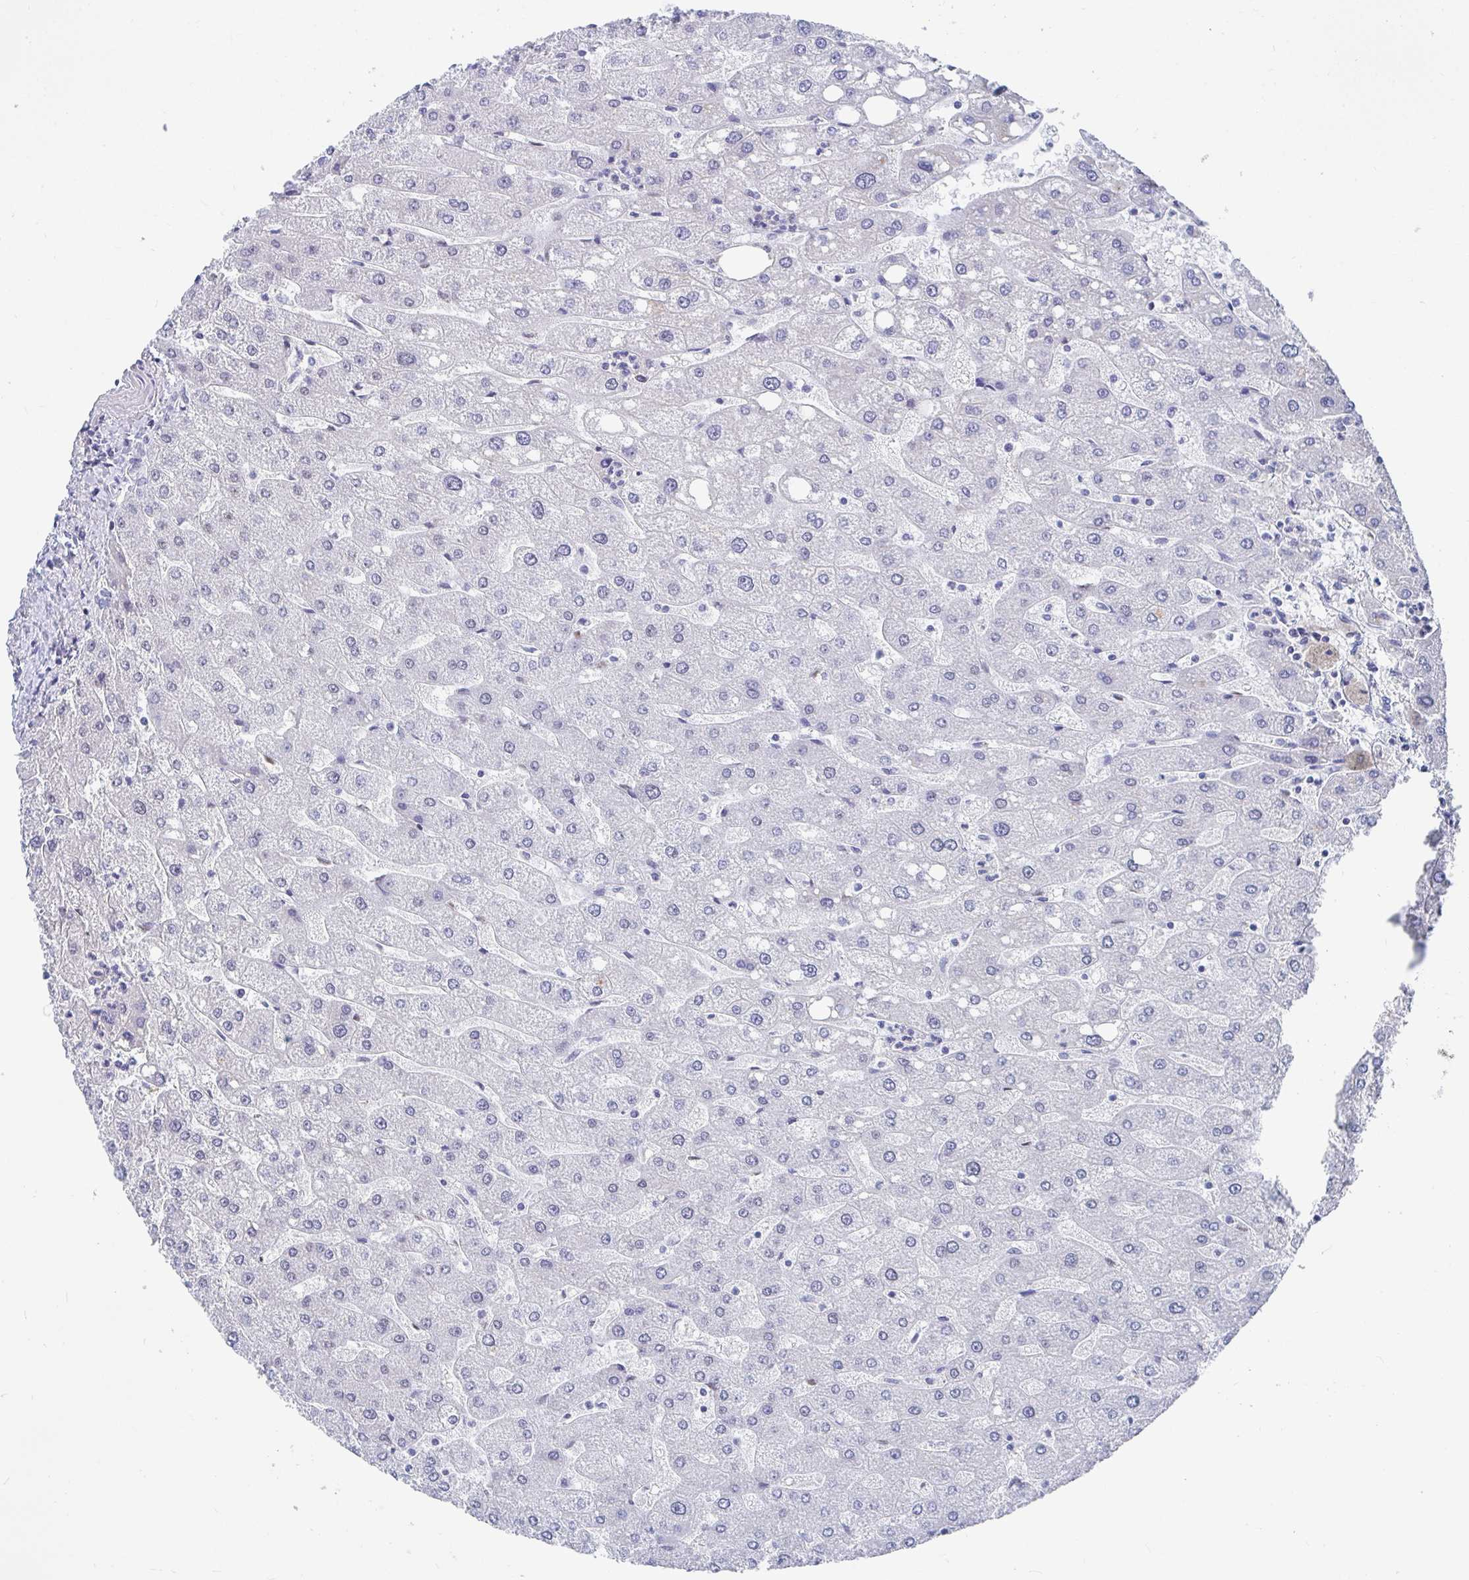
{"staining": {"intensity": "negative", "quantity": "none", "location": "none"}, "tissue": "liver", "cell_type": "Cholangiocytes", "image_type": "normal", "snomed": [{"axis": "morphology", "description": "Normal tissue, NOS"}, {"axis": "topography", "description": "Liver"}], "caption": "Cholangiocytes show no significant positivity in unremarkable liver. (Brightfield microscopy of DAB IHC at high magnification).", "gene": "SIRT7", "patient": {"sex": "male", "age": 67}}